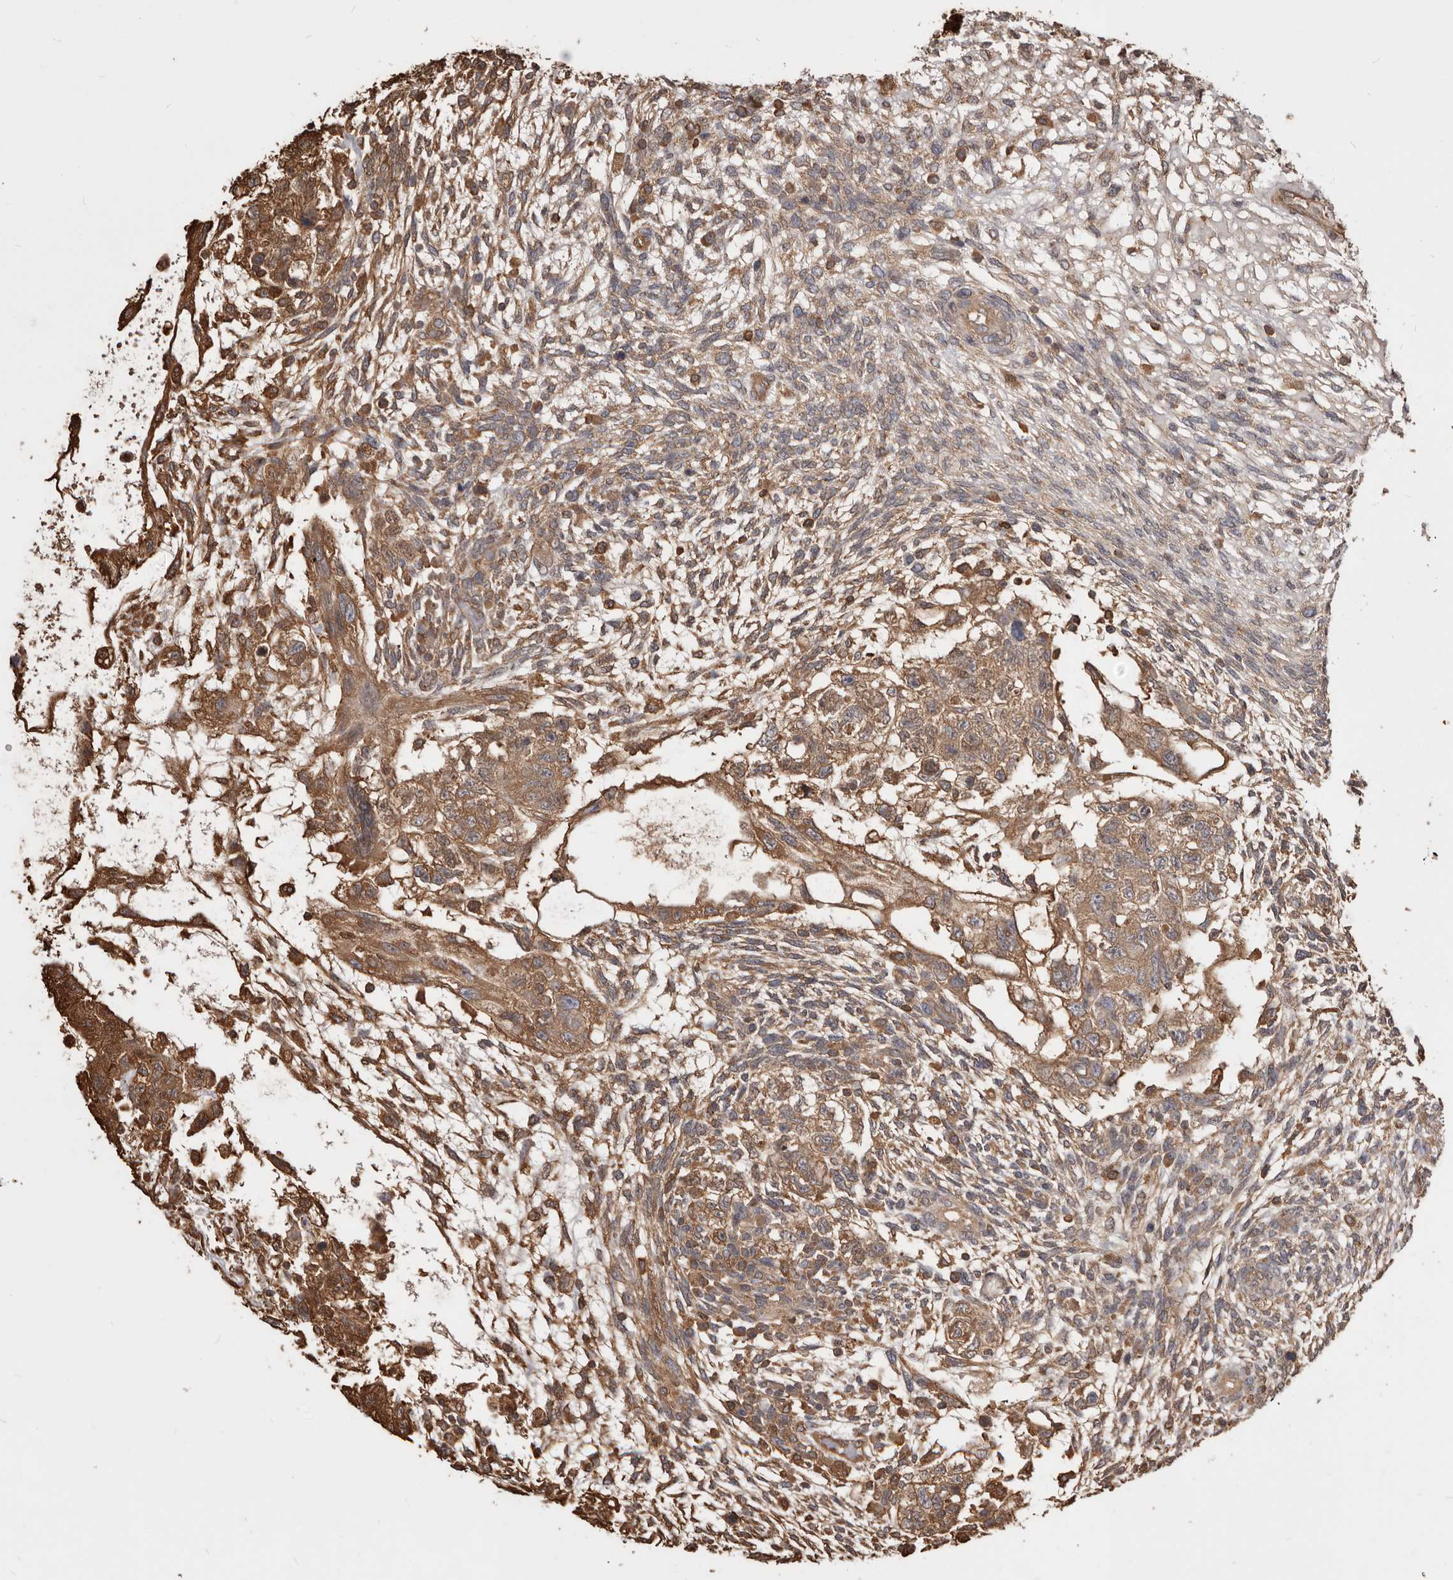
{"staining": {"intensity": "moderate", "quantity": ">75%", "location": "cytoplasmic/membranous"}, "tissue": "testis cancer", "cell_type": "Tumor cells", "image_type": "cancer", "snomed": [{"axis": "morphology", "description": "Normal tissue, NOS"}, {"axis": "morphology", "description": "Carcinoma, Embryonal, NOS"}, {"axis": "topography", "description": "Testis"}], "caption": "A brown stain labels moderate cytoplasmic/membranous positivity of a protein in embryonal carcinoma (testis) tumor cells.", "gene": "PKM", "patient": {"sex": "male", "age": 36}}